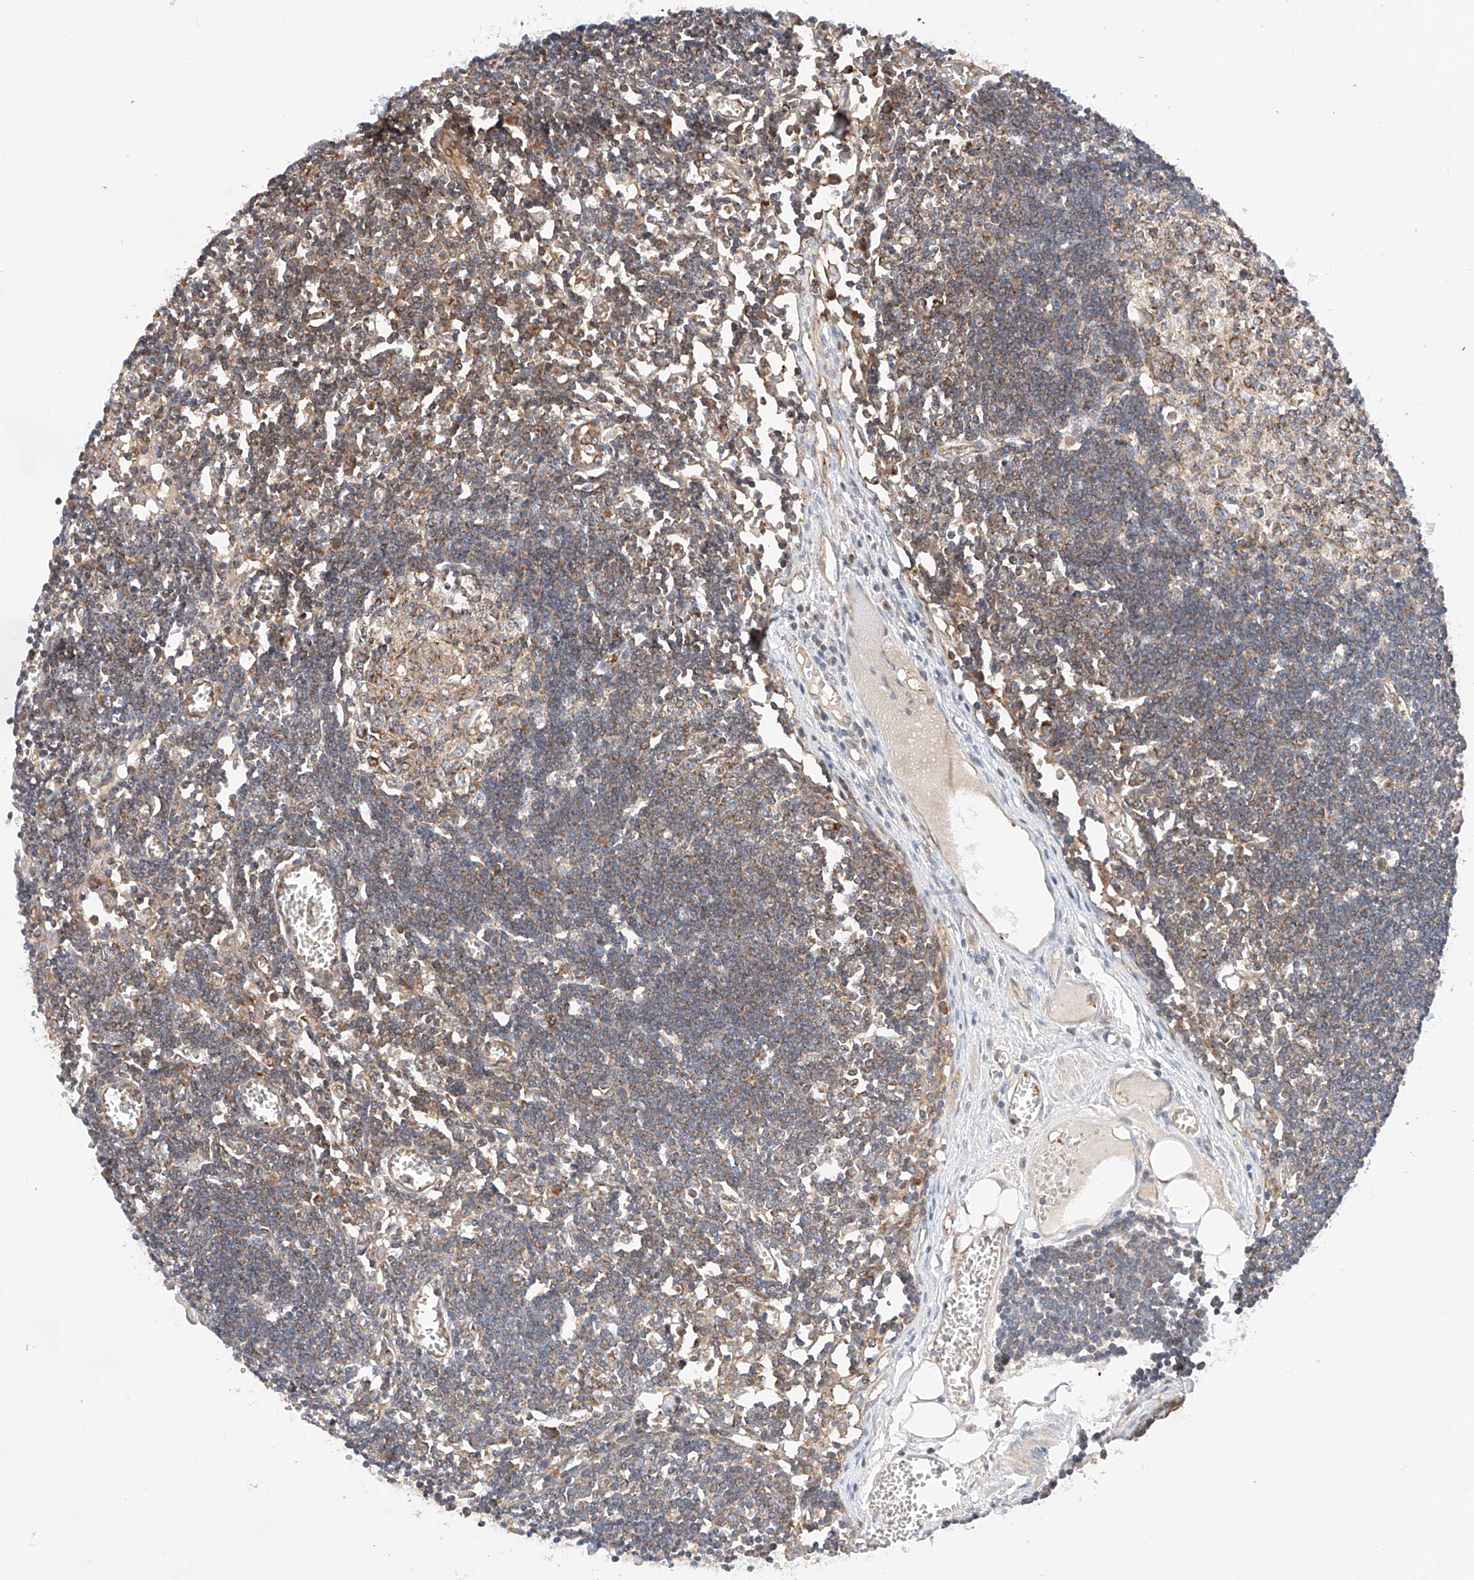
{"staining": {"intensity": "moderate", "quantity": "<25%", "location": "cytoplasmic/membranous"}, "tissue": "lymph node", "cell_type": "Germinal center cells", "image_type": "normal", "snomed": [{"axis": "morphology", "description": "Normal tissue, NOS"}, {"axis": "topography", "description": "Lymph node"}], "caption": "The image exhibits immunohistochemical staining of unremarkable lymph node. There is moderate cytoplasmic/membranous staining is identified in approximately <25% of germinal center cells.", "gene": "NR1D1", "patient": {"sex": "female", "age": 11}}